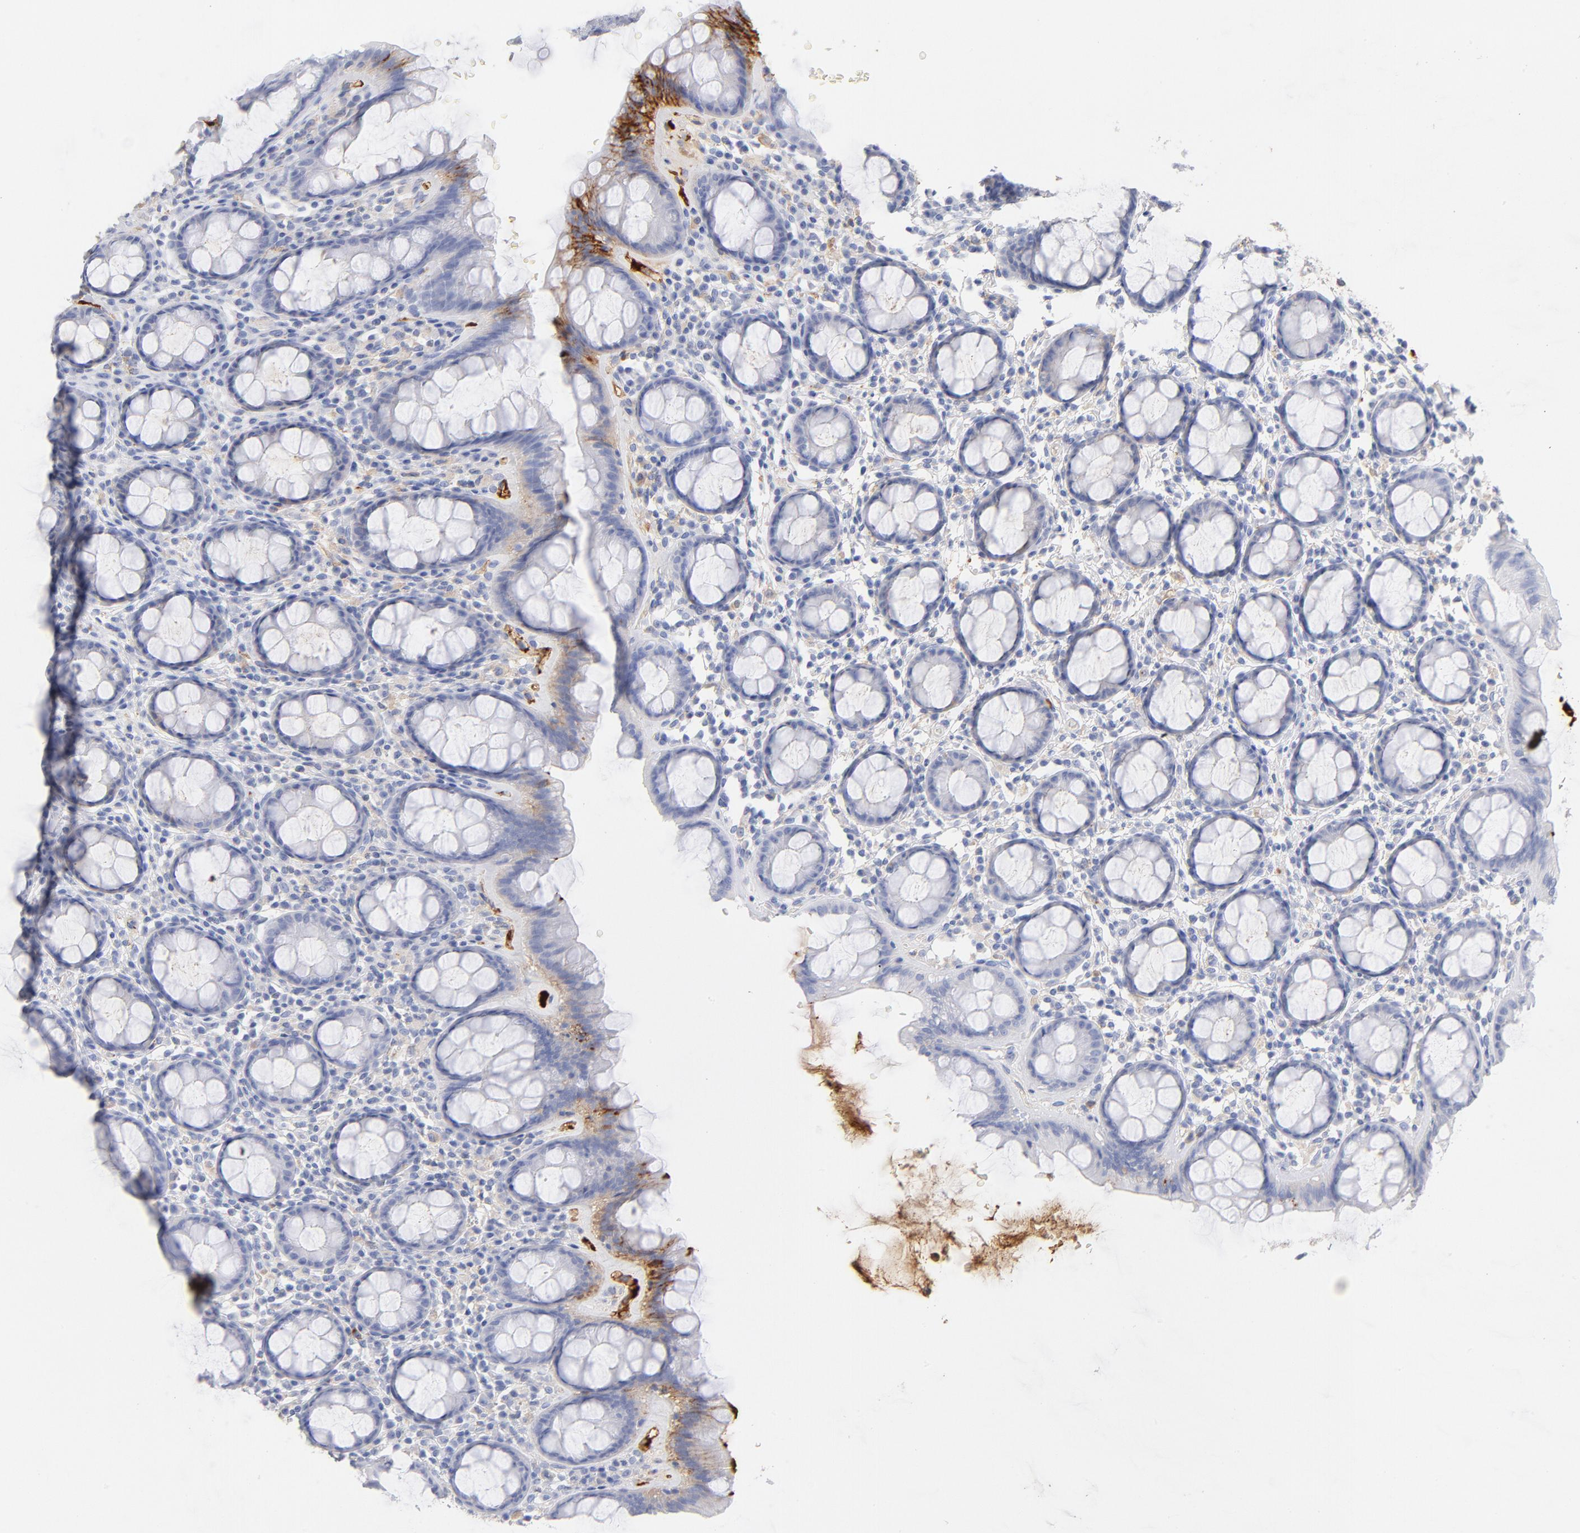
{"staining": {"intensity": "negative", "quantity": "none", "location": "none"}, "tissue": "rectum", "cell_type": "Glandular cells", "image_type": "normal", "snomed": [{"axis": "morphology", "description": "Normal tissue, NOS"}, {"axis": "topography", "description": "Rectum"}], "caption": "Immunohistochemical staining of normal rectum demonstrates no significant expression in glandular cells.", "gene": "C3", "patient": {"sex": "male", "age": 92}}